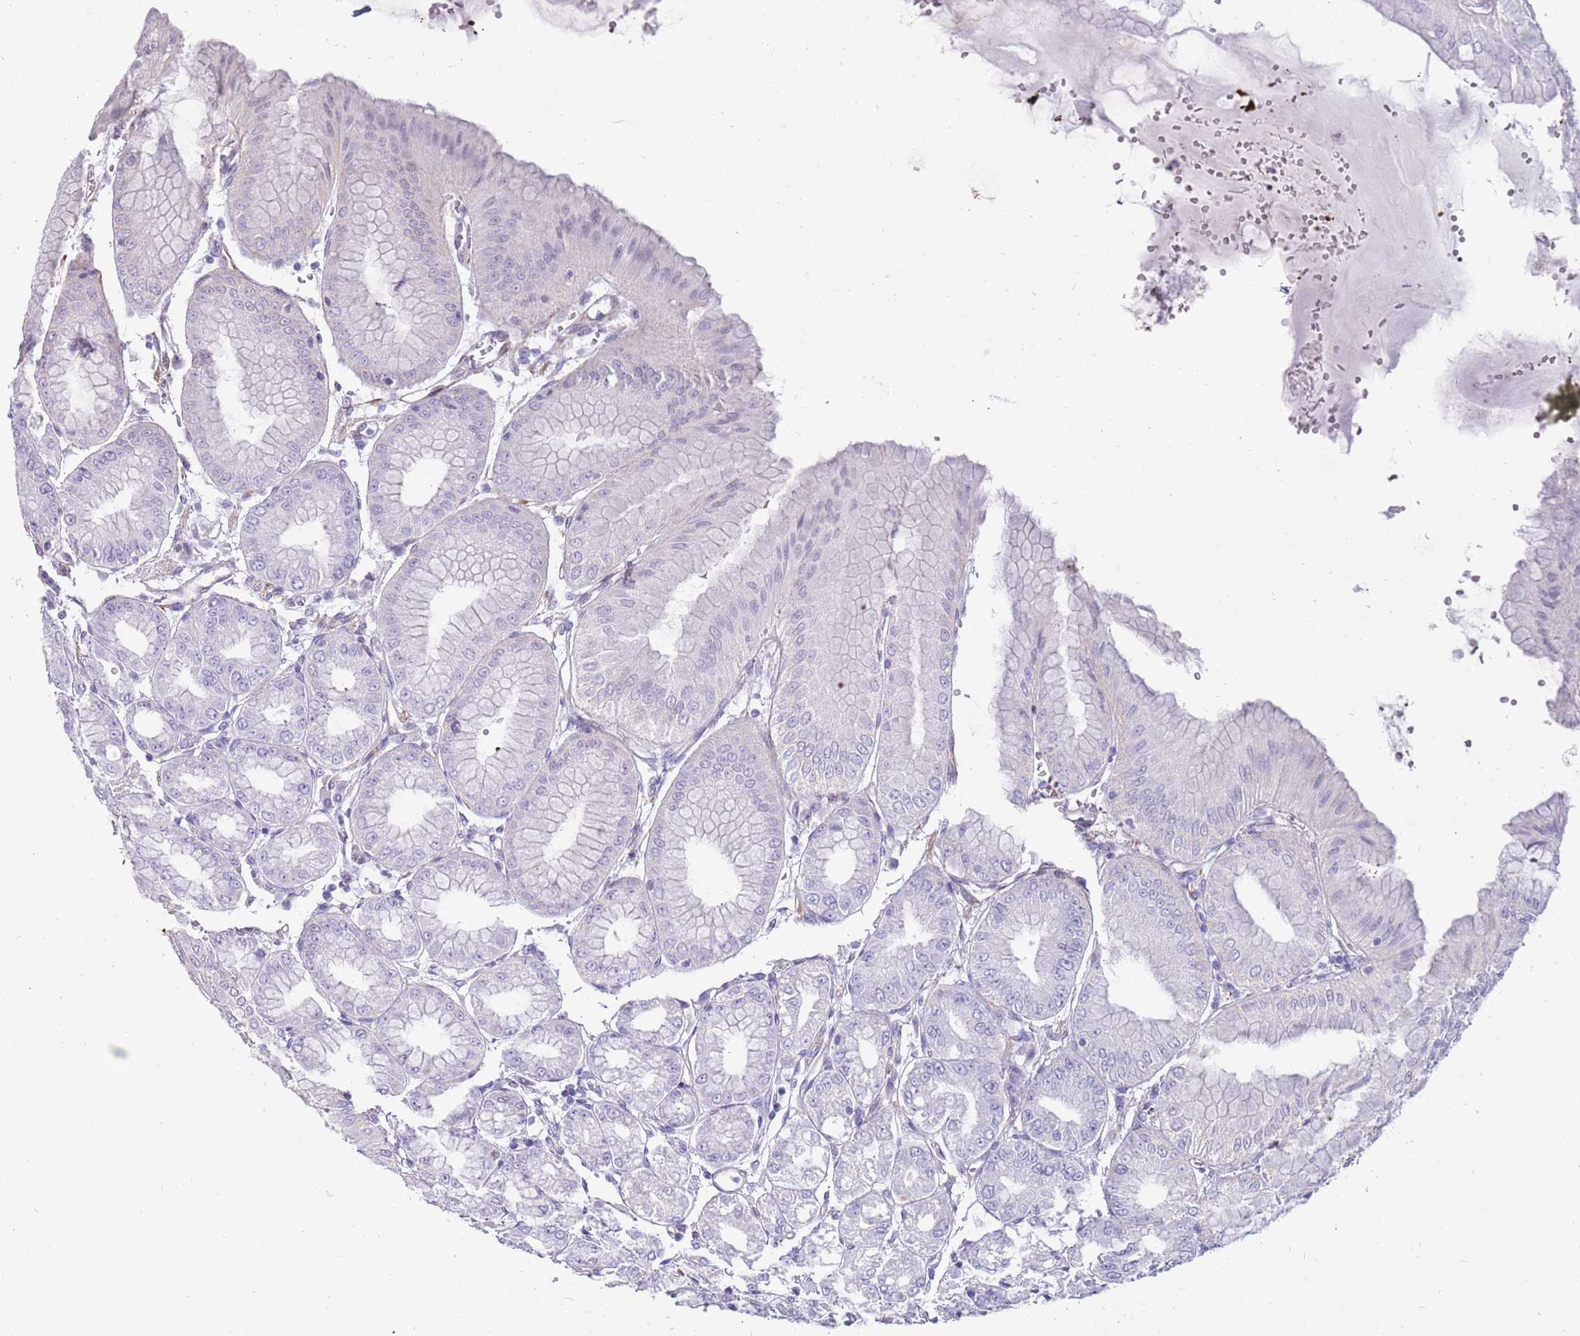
{"staining": {"intensity": "negative", "quantity": "none", "location": "none"}, "tissue": "stomach", "cell_type": "Glandular cells", "image_type": "normal", "snomed": [{"axis": "morphology", "description": "Normal tissue, NOS"}, {"axis": "topography", "description": "Stomach, lower"}], "caption": "High power microscopy micrograph of an immunohistochemistry photomicrograph of normal stomach, revealing no significant positivity in glandular cells.", "gene": "ENSG00000271254", "patient": {"sex": "male", "age": 71}}